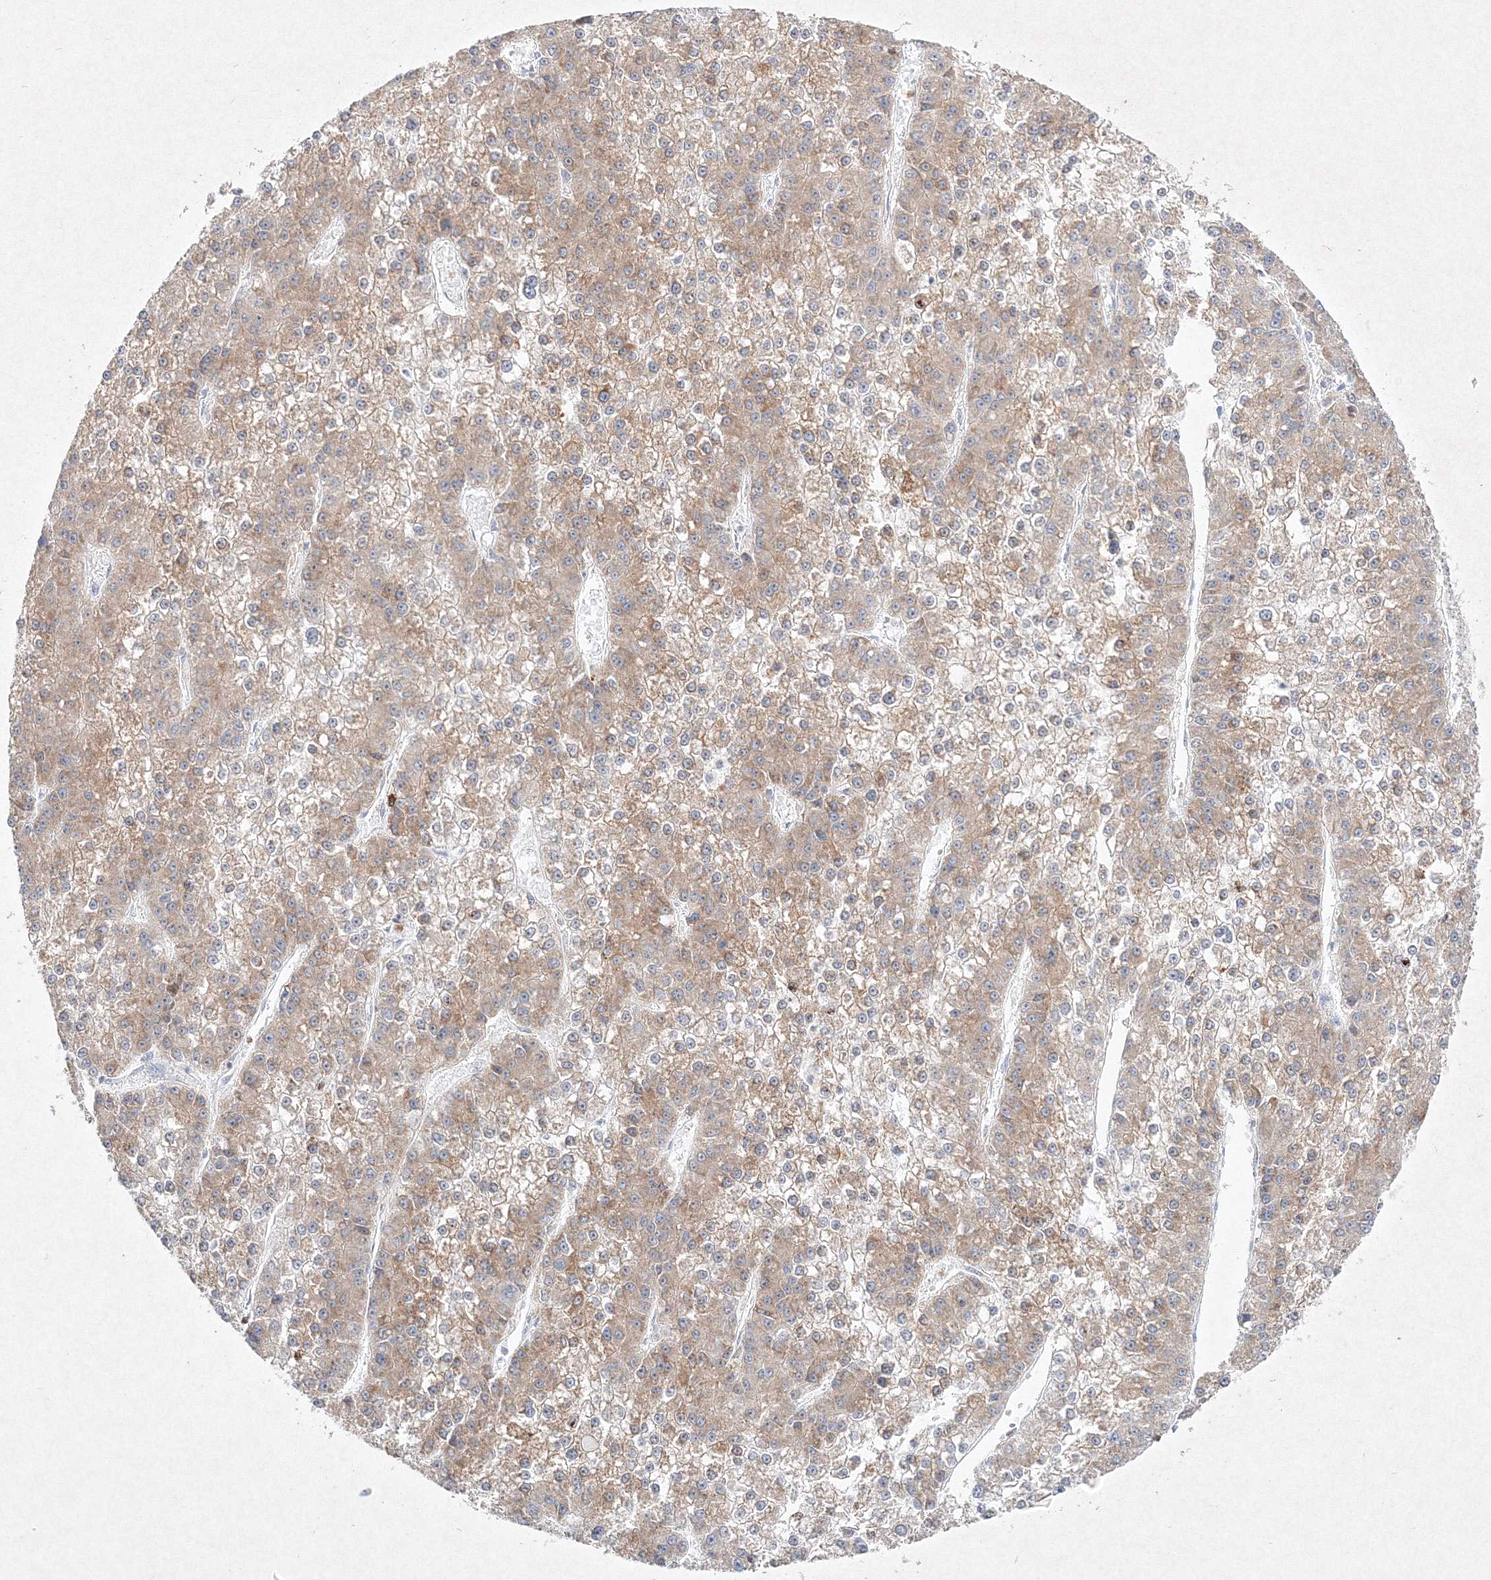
{"staining": {"intensity": "weak", "quantity": ">75%", "location": "cytoplasmic/membranous"}, "tissue": "liver cancer", "cell_type": "Tumor cells", "image_type": "cancer", "snomed": [{"axis": "morphology", "description": "Carcinoma, Hepatocellular, NOS"}, {"axis": "topography", "description": "Liver"}], "caption": "Liver hepatocellular carcinoma tissue reveals weak cytoplasmic/membranous expression in about >75% of tumor cells, visualized by immunohistochemistry.", "gene": "HCST", "patient": {"sex": "female", "age": 73}}